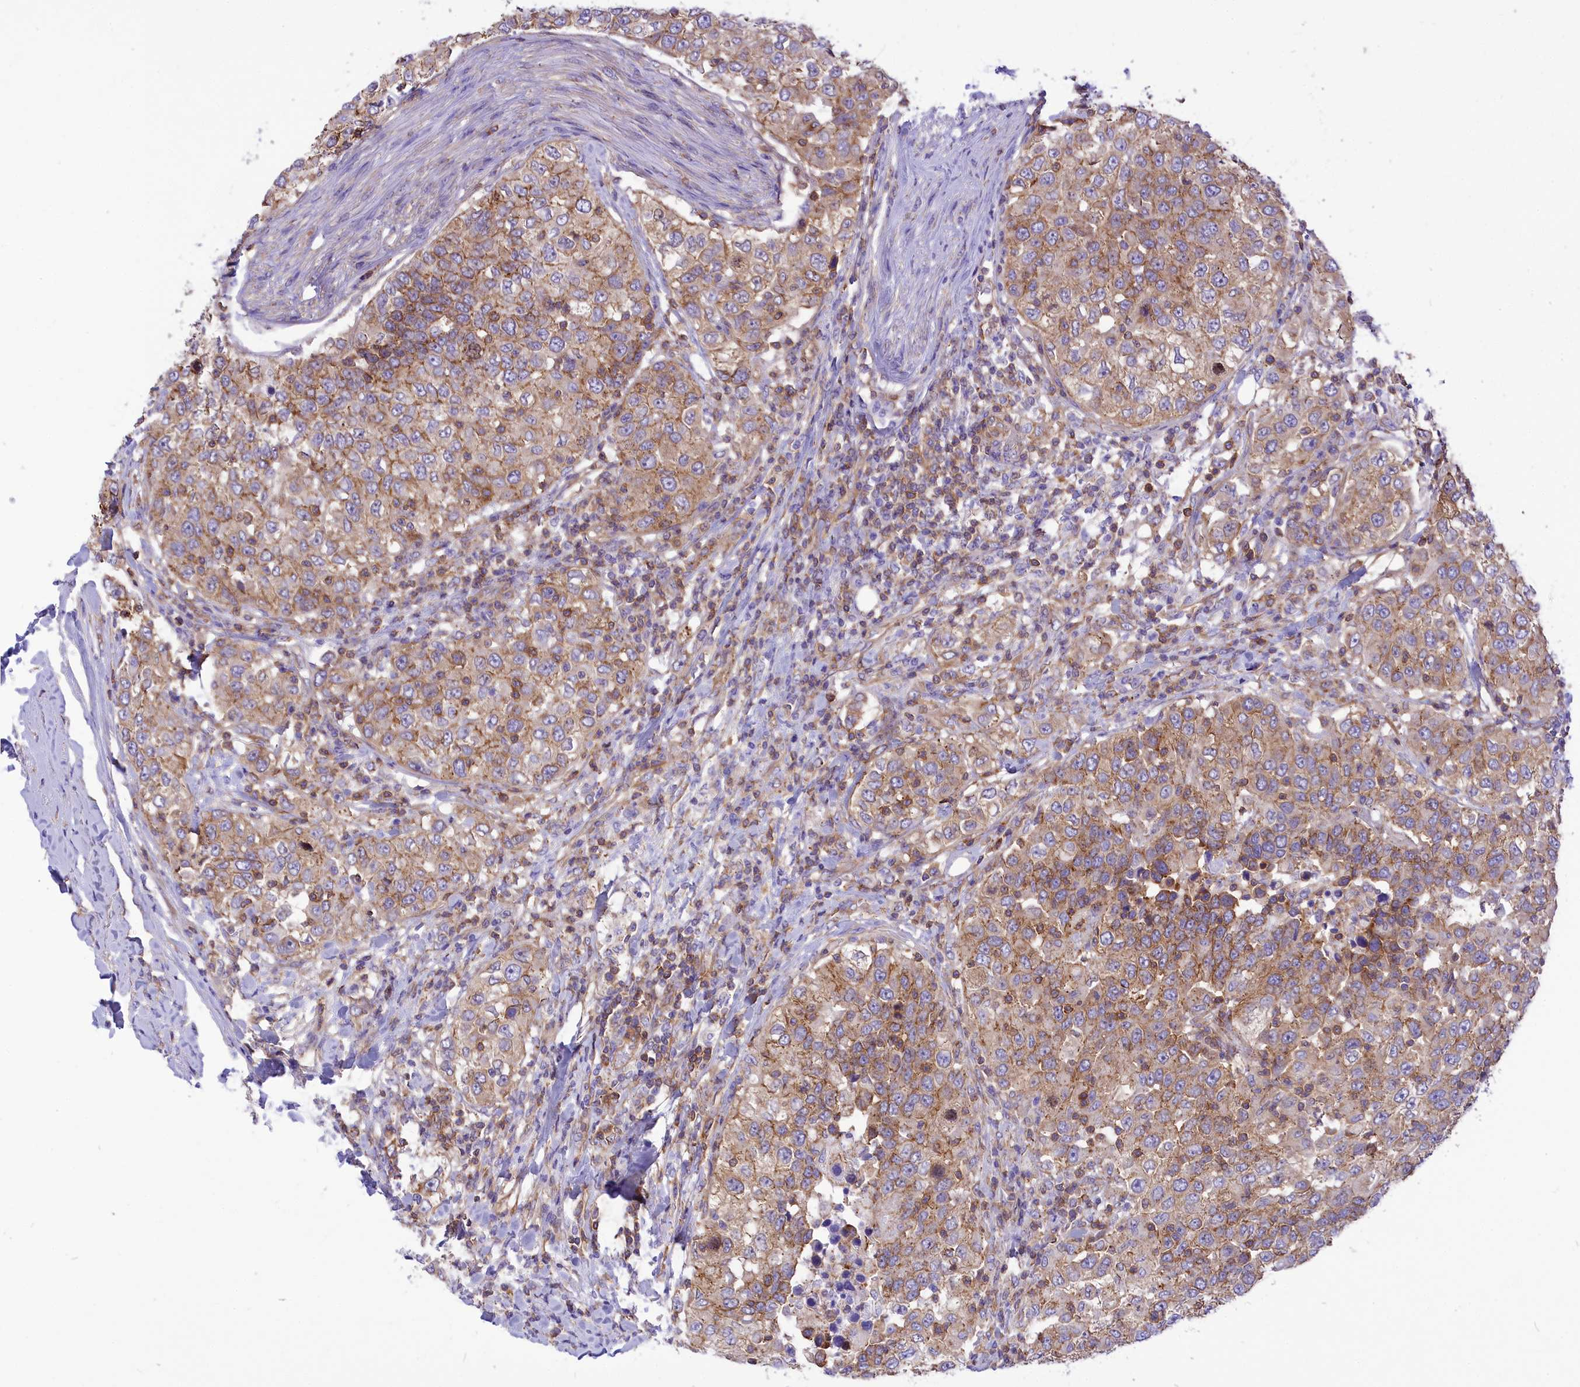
{"staining": {"intensity": "moderate", "quantity": ">75%", "location": "cytoplasmic/membranous"}, "tissue": "urothelial cancer", "cell_type": "Tumor cells", "image_type": "cancer", "snomed": [{"axis": "morphology", "description": "Urothelial carcinoma, High grade"}, {"axis": "topography", "description": "Urinary bladder"}], "caption": "Tumor cells reveal medium levels of moderate cytoplasmic/membranous positivity in about >75% of cells in high-grade urothelial carcinoma. (brown staining indicates protein expression, while blue staining denotes nuclei).", "gene": "SEPTIN9", "patient": {"sex": "female", "age": 80}}